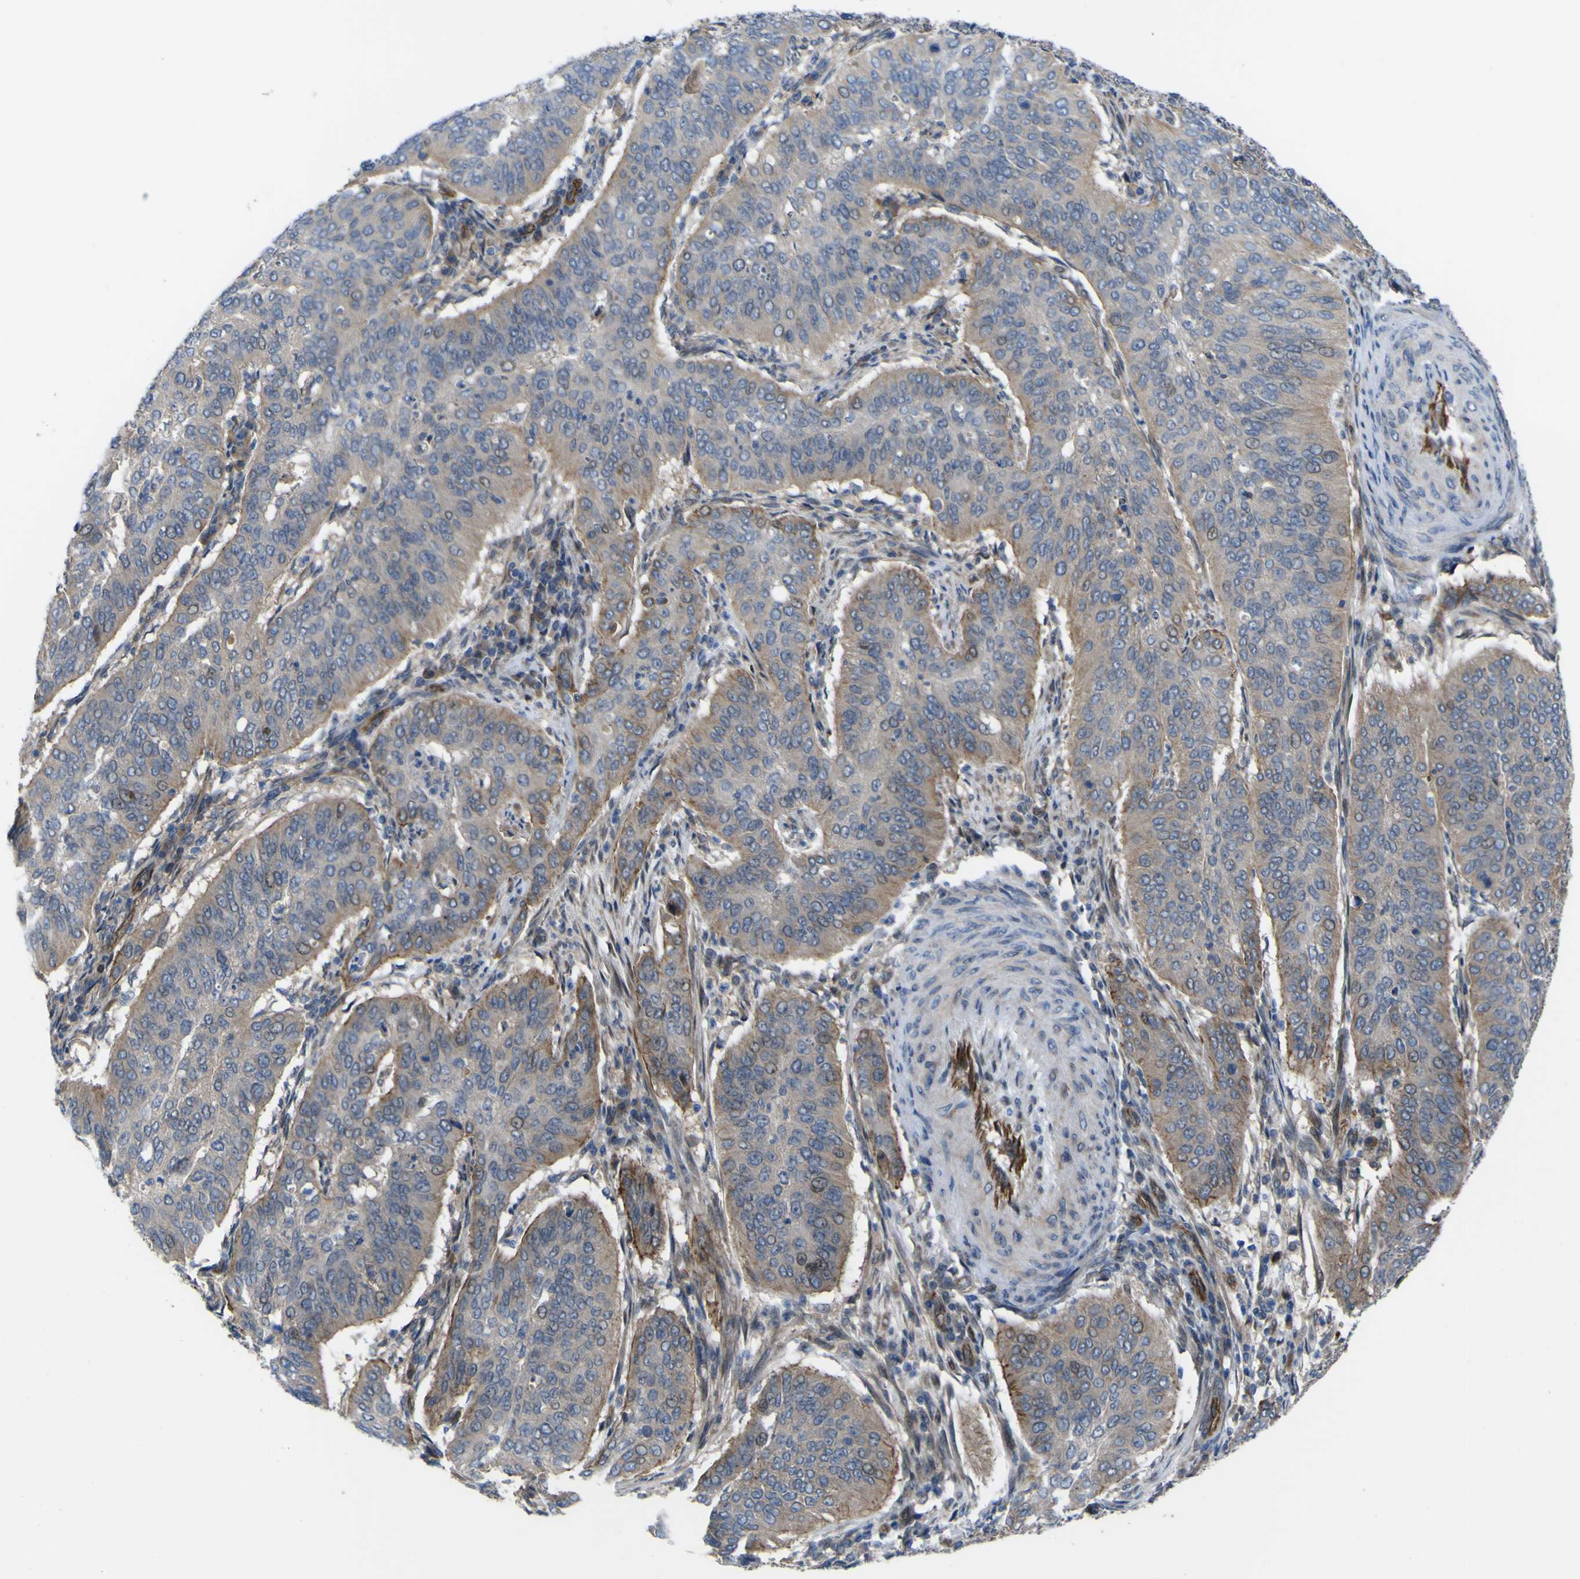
{"staining": {"intensity": "weak", "quantity": ">75%", "location": "cytoplasmic/membranous"}, "tissue": "cervical cancer", "cell_type": "Tumor cells", "image_type": "cancer", "snomed": [{"axis": "morphology", "description": "Normal tissue, NOS"}, {"axis": "morphology", "description": "Squamous cell carcinoma, NOS"}, {"axis": "topography", "description": "Cervix"}], "caption": "Protein staining of cervical cancer (squamous cell carcinoma) tissue reveals weak cytoplasmic/membranous expression in about >75% of tumor cells. (DAB (3,3'-diaminobenzidine) IHC, brown staining for protein, blue staining for nuclei).", "gene": "FBXO30", "patient": {"sex": "female", "age": 39}}